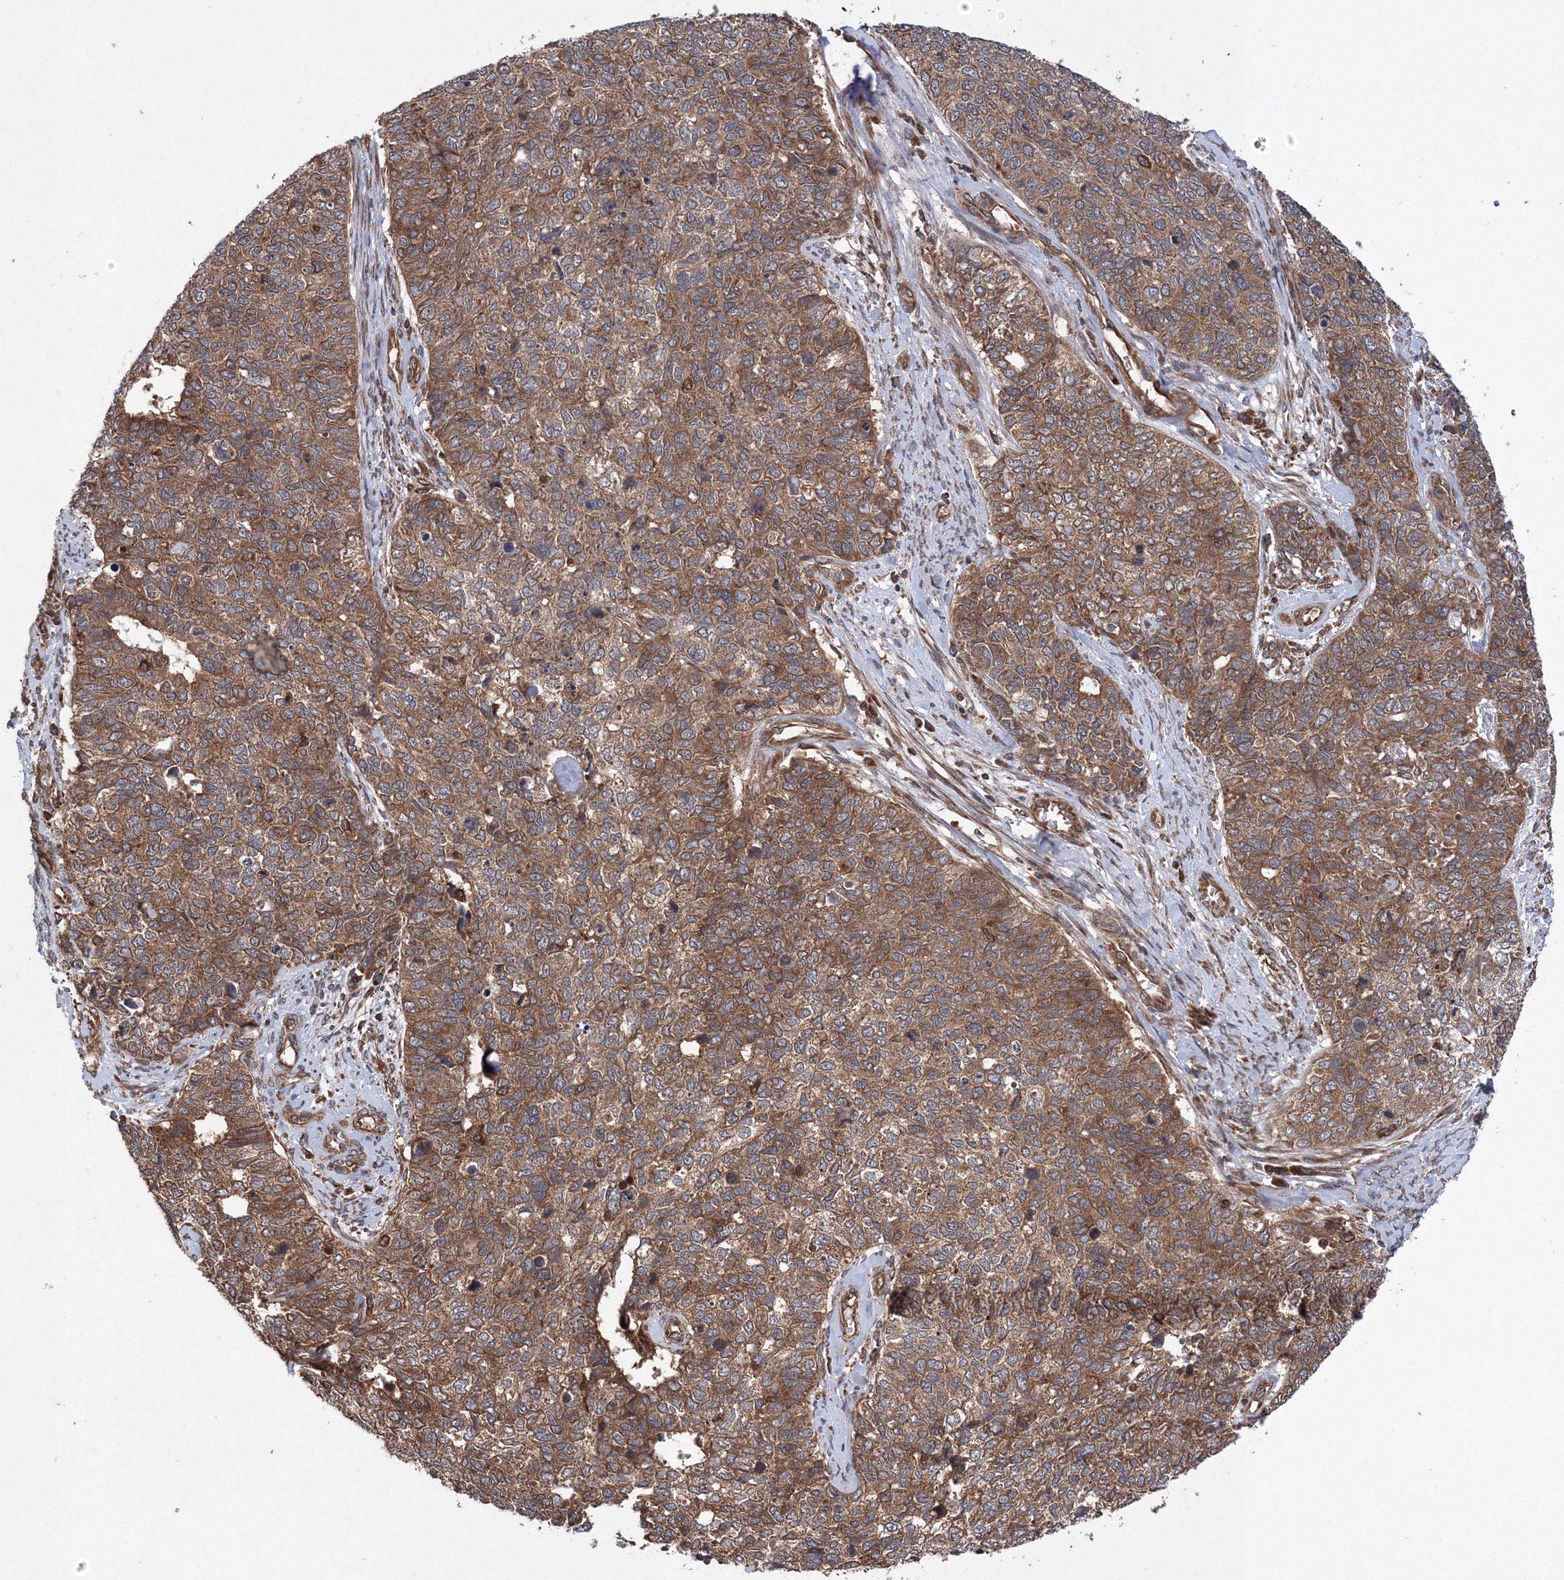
{"staining": {"intensity": "moderate", "quantity": ">75%", "location": "cytoplasmic/membranous"}, "tissue": "cervical cancer", "cell_type": "Tumor cells", "image_type": "cancer", "snomed": [{"axis": "morphology", "description": "Squamous cell carcinoma, NOS"}, {"axis": "topography", "description": "Cervix"}], "caption": "Moderate cytoplasmic/membranous positivity for a protein is present in approximately >75% of tumor cells of cervical squamous cell carcinoma using immunohistochemistry (IHC).", "gene": "ATG3", "patient": {"sex": "female", "age": 63}}